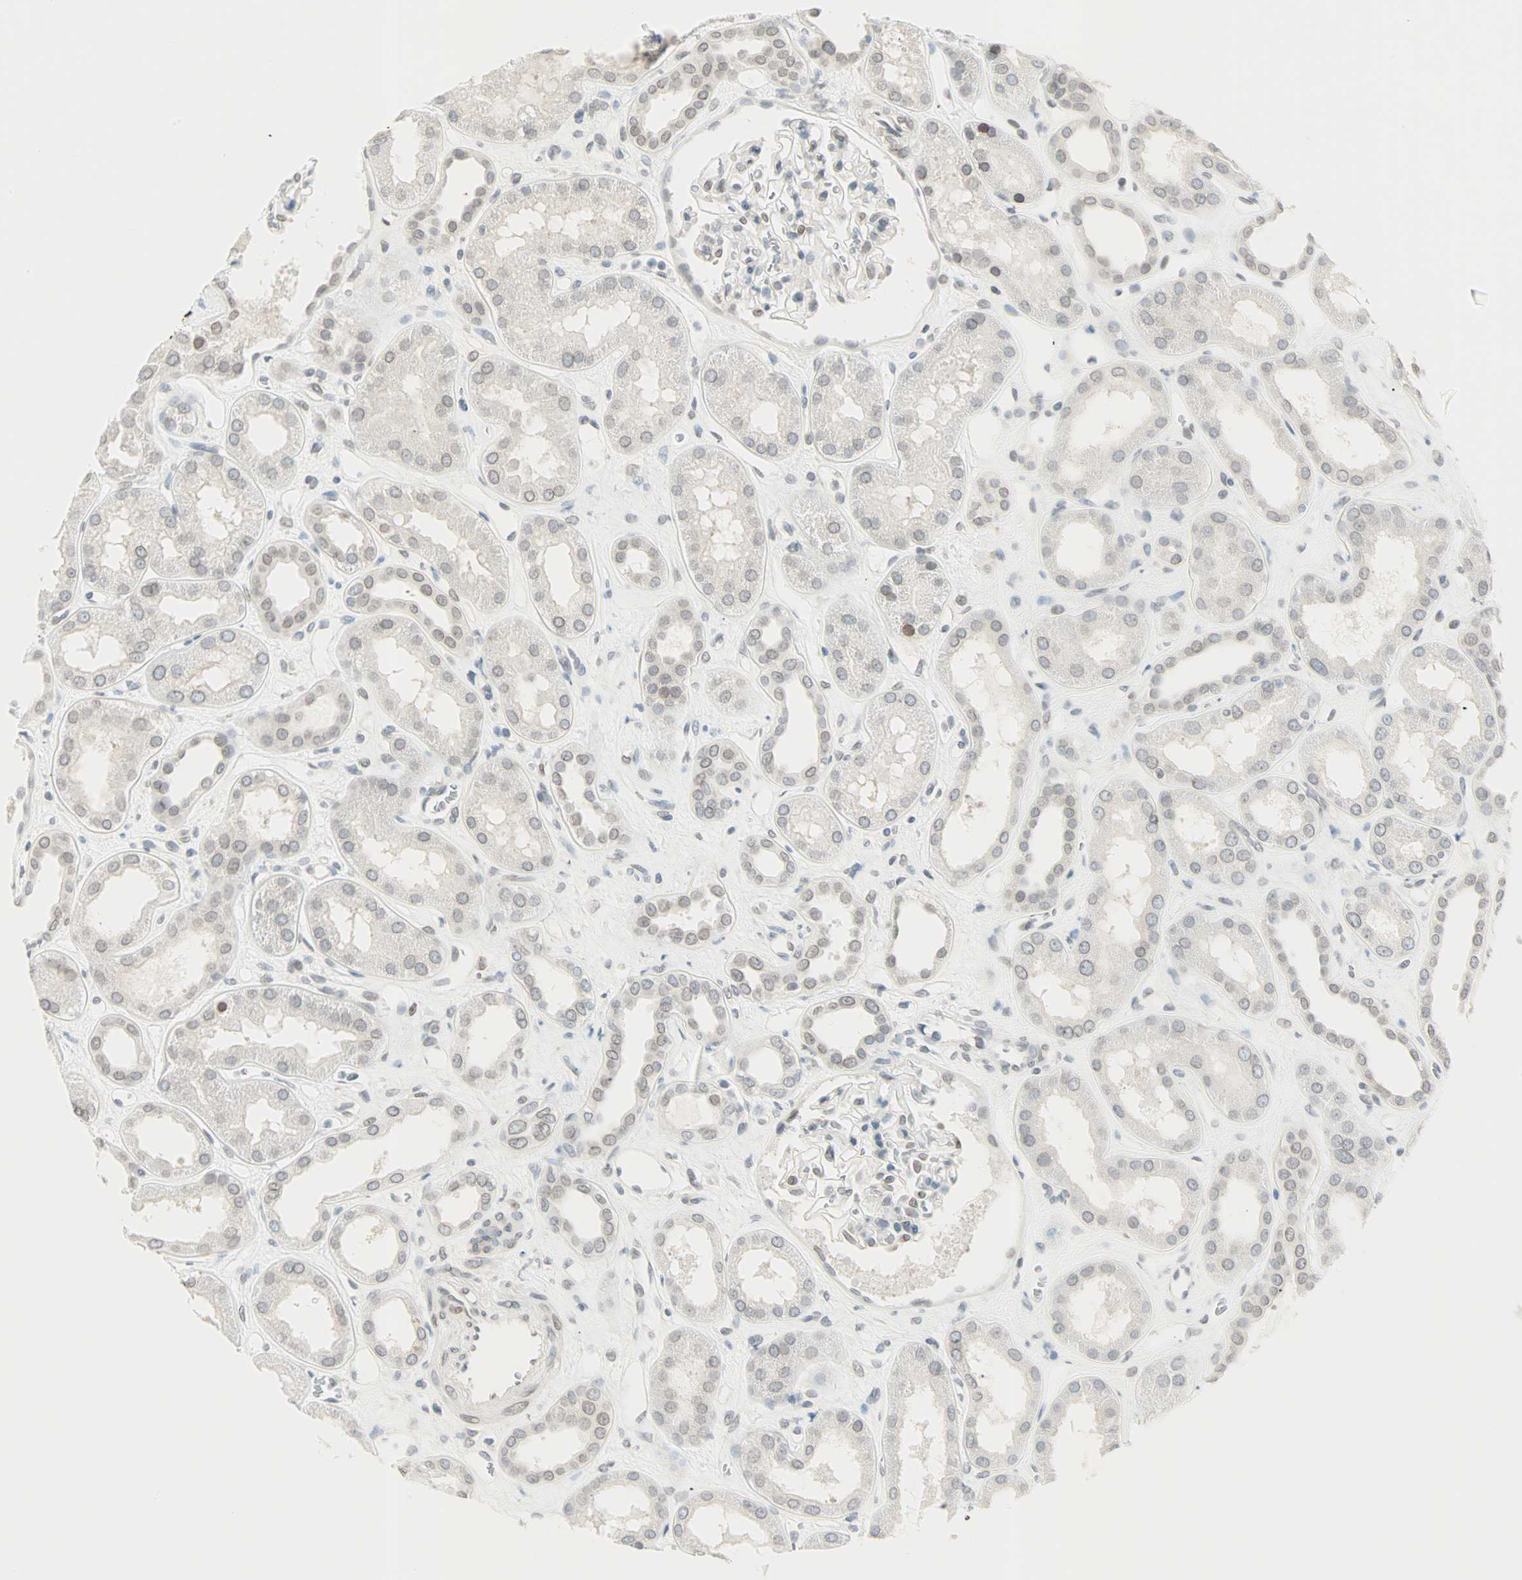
{"staining": {"intensity": "weak", "quantity": "<25%", "location": "cytoplasmic/membranous,nuclear"}, "tissue": "kidney", "cell_type": "Cells in glomeruli", "image_type": "normal", "snomed": [{"axis": "morphology", "description": "Normal tissue, NOS"}, {"axis": "topography", "description": "Kidney"}], "caption": "DAB (3,3'-diaminobenzidine) immunohistochemical staining of normal human kidney exhibits no significant positivity in cells in glomeruli. (DAB (3,3'-diaminobenzidine) immunohistochemistry visualized using brightfield microscopy, high magnification).", "gene": "BCAN", "patient": {"sex": "male", "age": 59}}